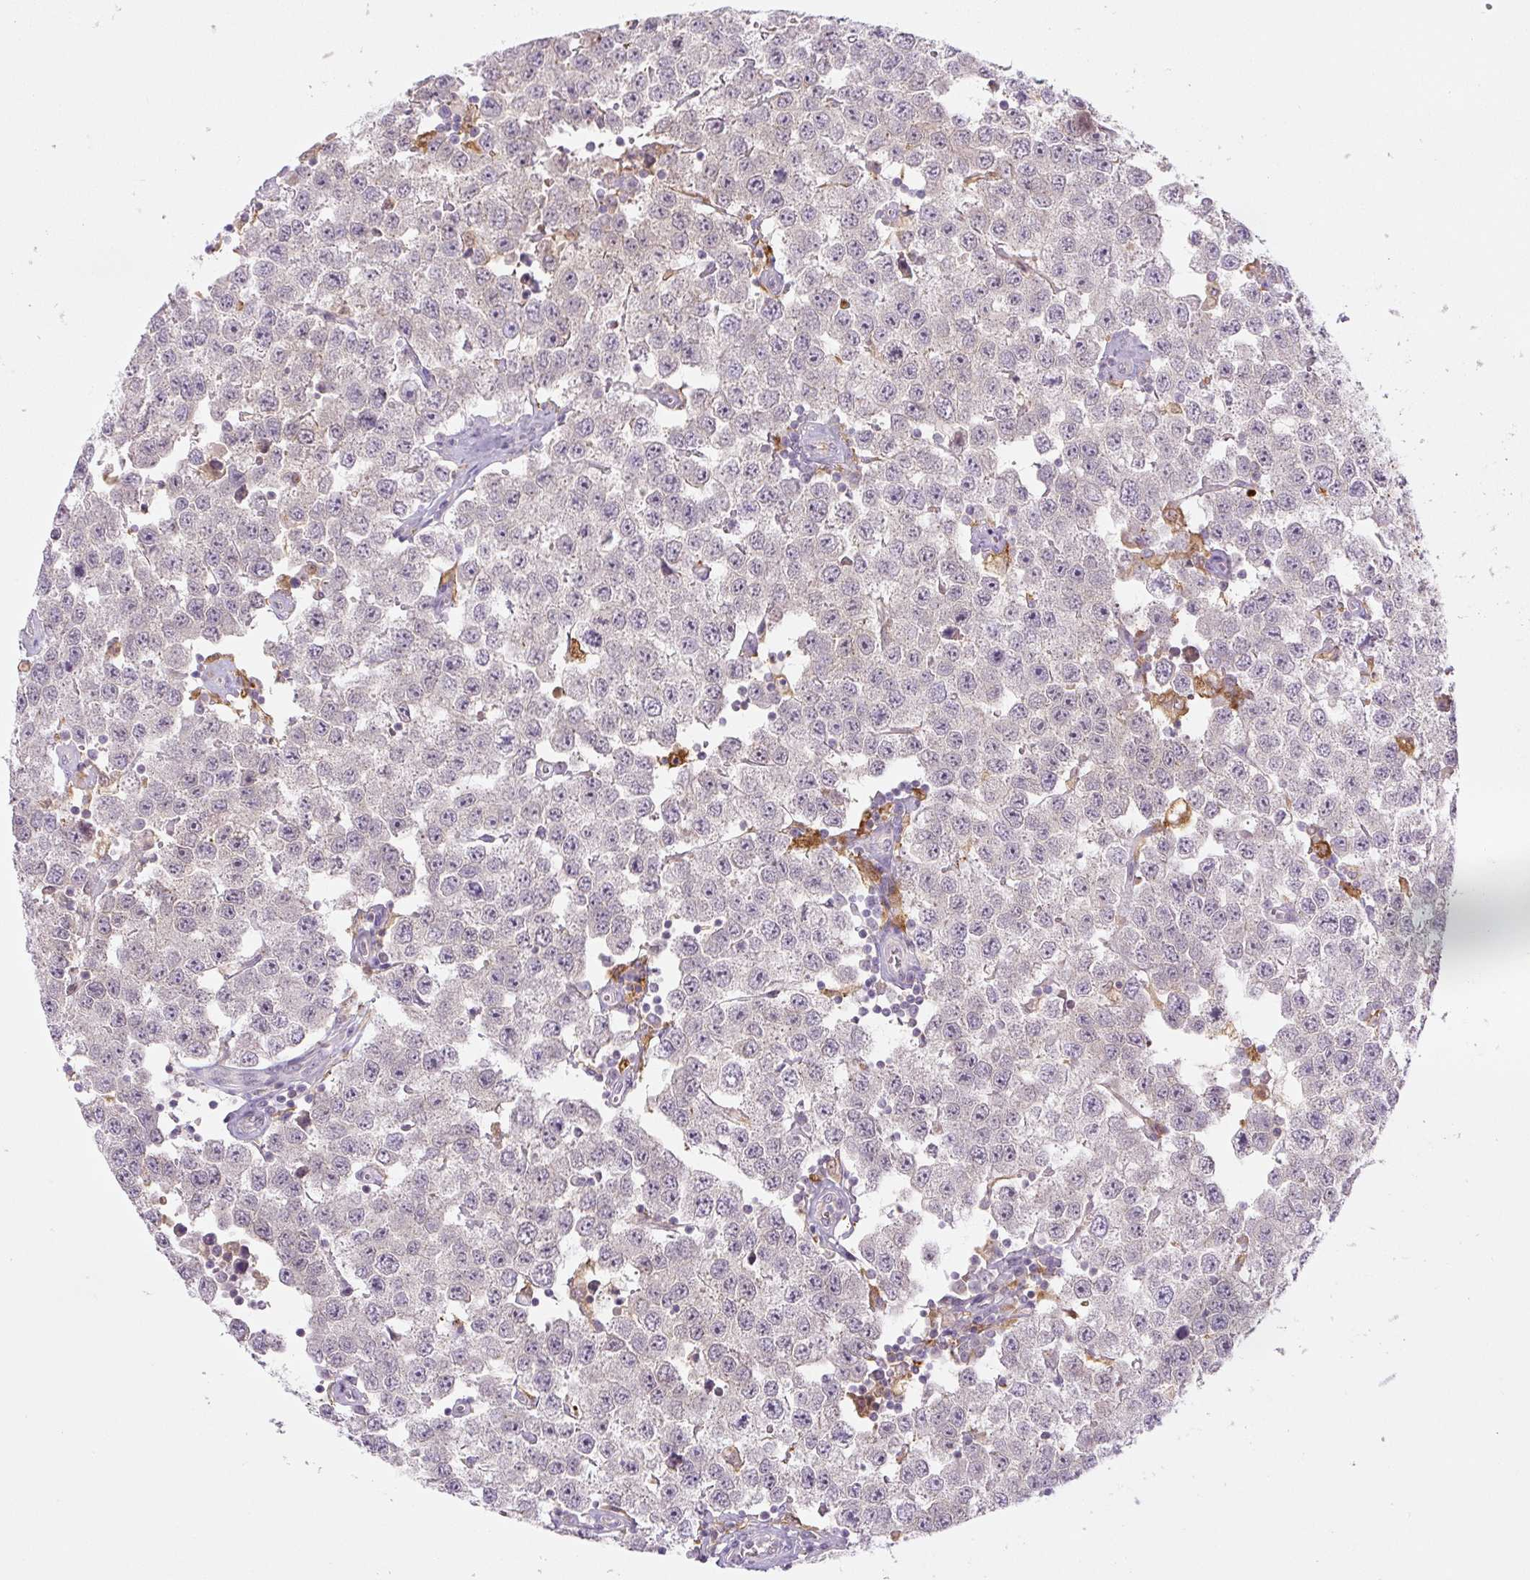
{"staining": {"intensity": "negative", "quantity": "none", "location": "none"}, "tissue": "testis cancer", "cell_type": "Tumor cells", "image_type": "cancer", "snomed": [{"axis": "morphology", "description": "Seminoma, NOS"}, {"axis": "topography", "description": "Testis"}], "caption": "The IHC micrograph has no significant expression in tumor cells of testis seminoma tissue.", "gene": "SPSB2", "patient": {"sex": "male", "age": 34}}